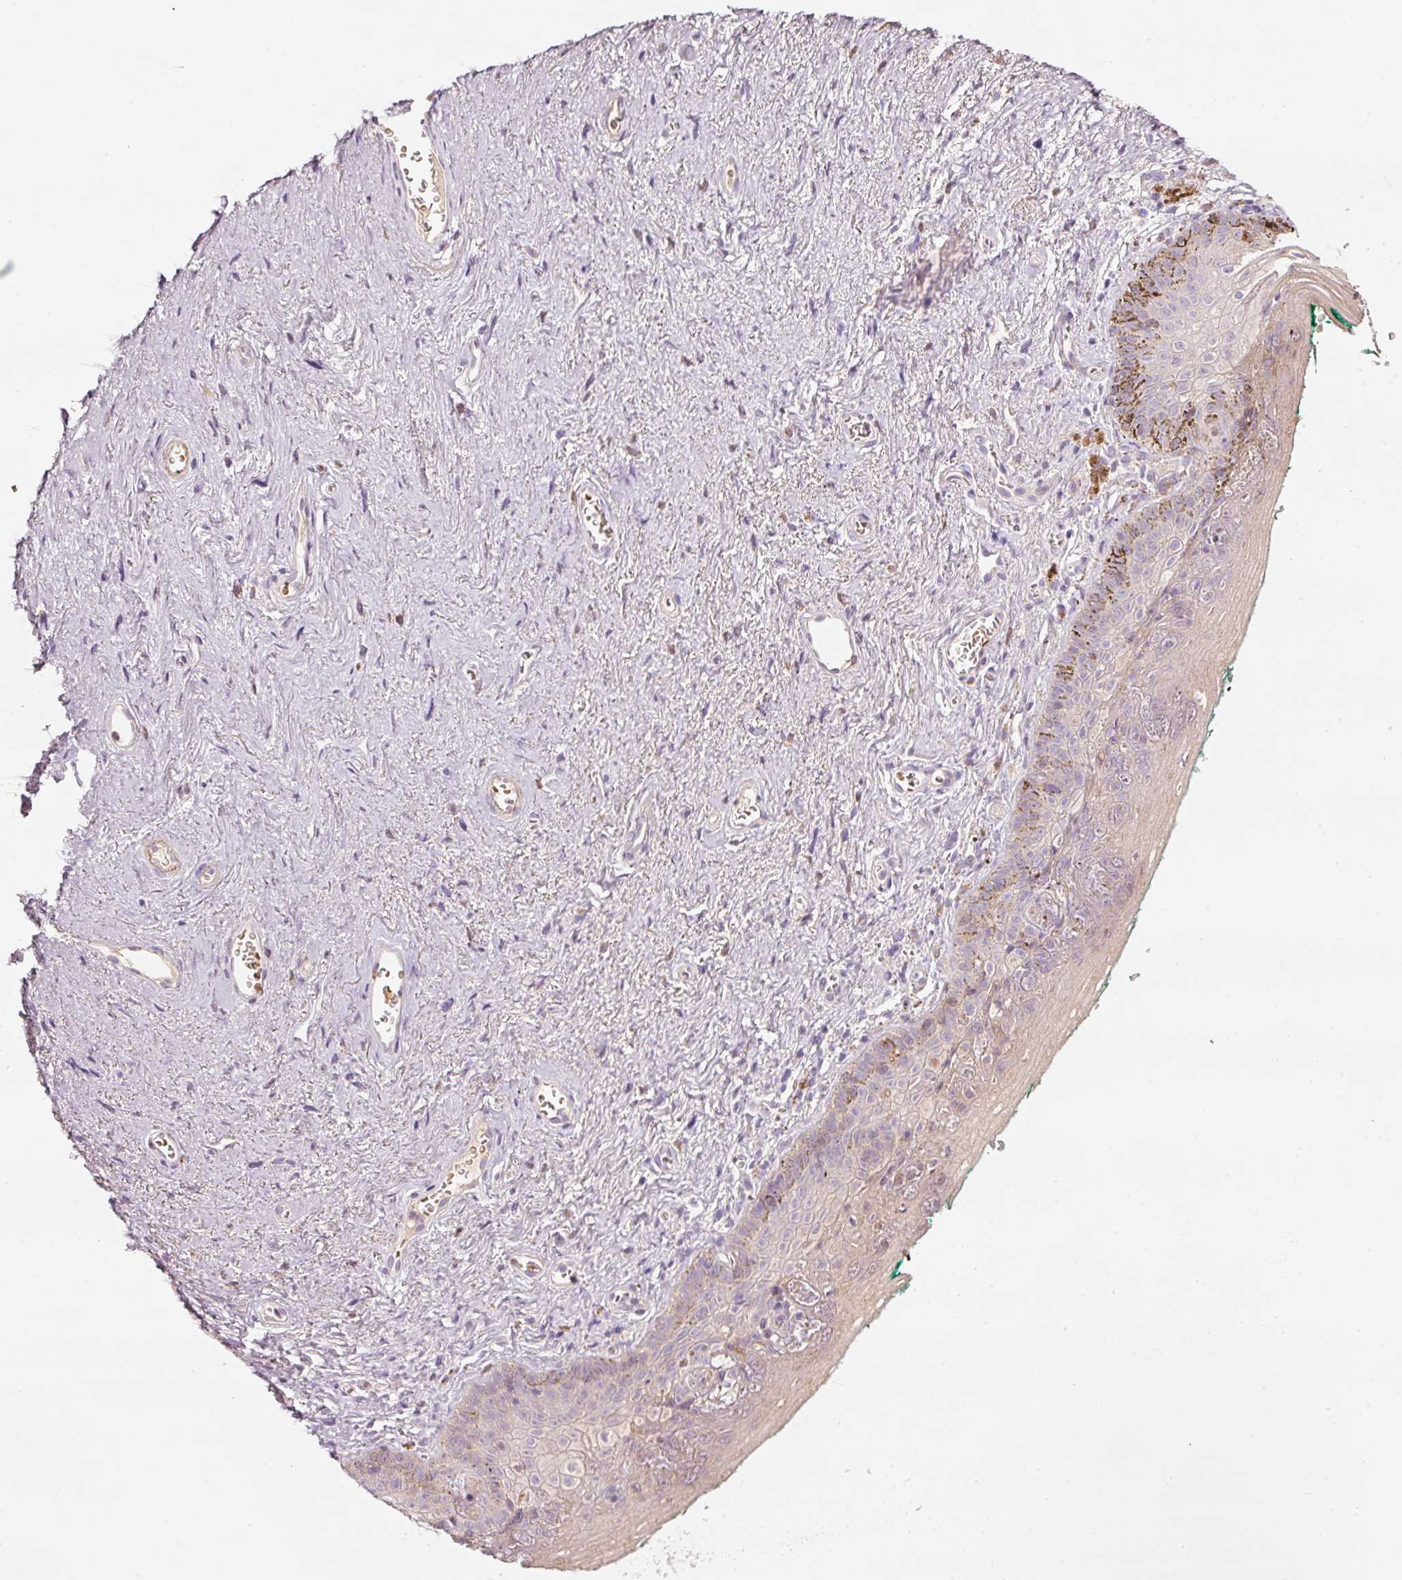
{"staining": {"intensity": "negative", "quantity": "none", "location": "none"}, "tissue": "vagina", "cell_type": "Squamous epithelial cells", "image_type": "normal", "snomed": [{"axis": "morphology", "description": "Normal tissue, NOS"}, {"axis": "topography", "description": "Vulva"}, {"axis": "topography", "description": "Vagina"}, {"axis": "topography", "description": "Peripheral nerve tissue"}], "caption": "Immunohistochemical staining of unremarkable human vagina exhibits no significant expression in squamous epithelial cells. (Brightfield microscopy of DAB (3,3'-diaminobenzidine) immunohistochemistry (IHC) at high magnification).", "gene": "KLHL21", "patient": {"sex": "female", "age": 66}}